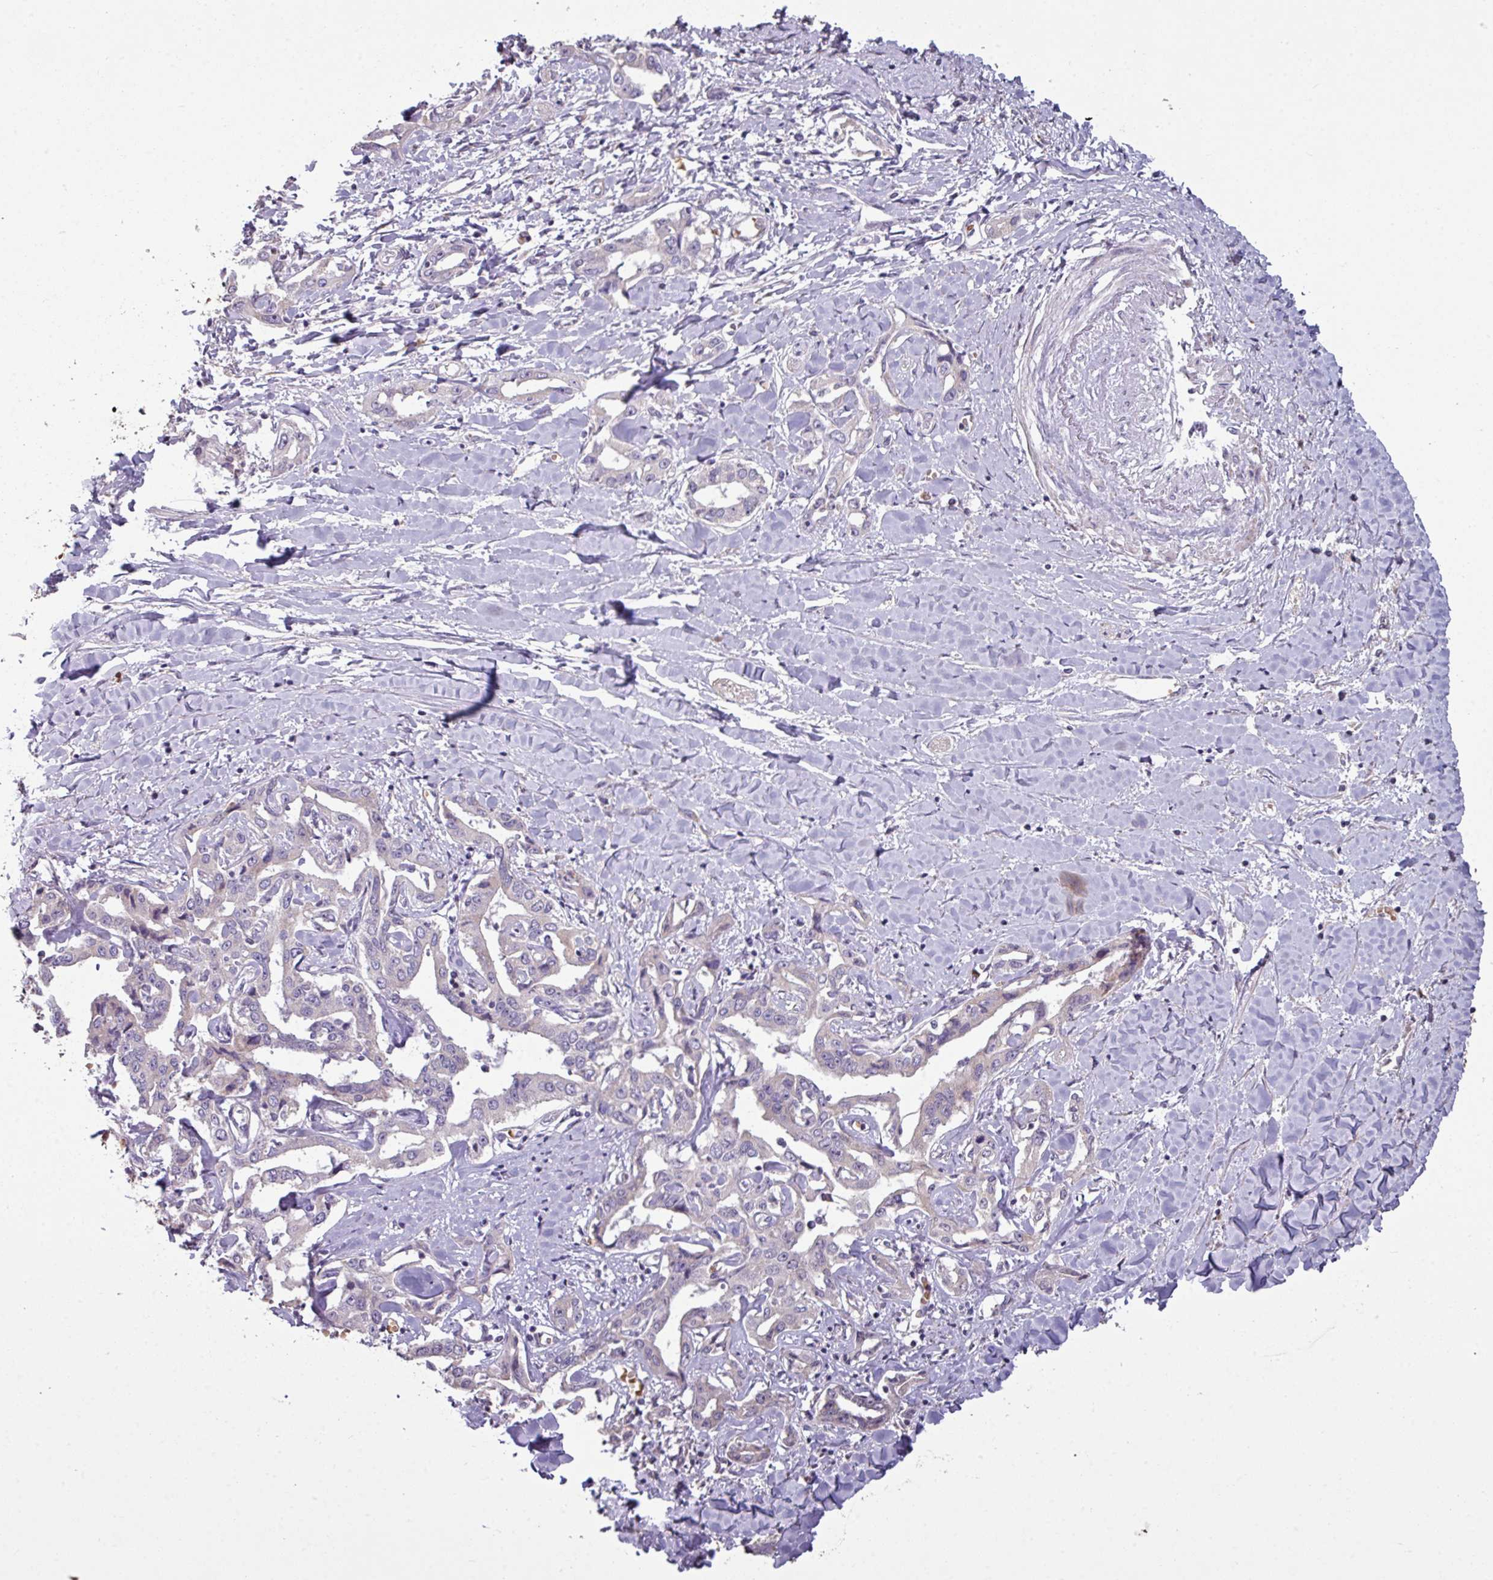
{"staining": {"intensity": "negative", "quantity": "none", "location": "none"}, "tissue": "liver cancer", "cell_type": "Tumor cells", "image_type": "cancer", "snomed": [{"axis": "morphology", "description": "Cholangiocarcinoma"}, {"axis": "topography", "description": "Liver"}], "caption": "DAB immunohistochemical staining of cholangiocarcinoma (liver) reveals no significant staining in tumor cells. Nuclei are stained in blue.", "gene": "NHSL2", "patient": {"sex": "male", "age": 59}}